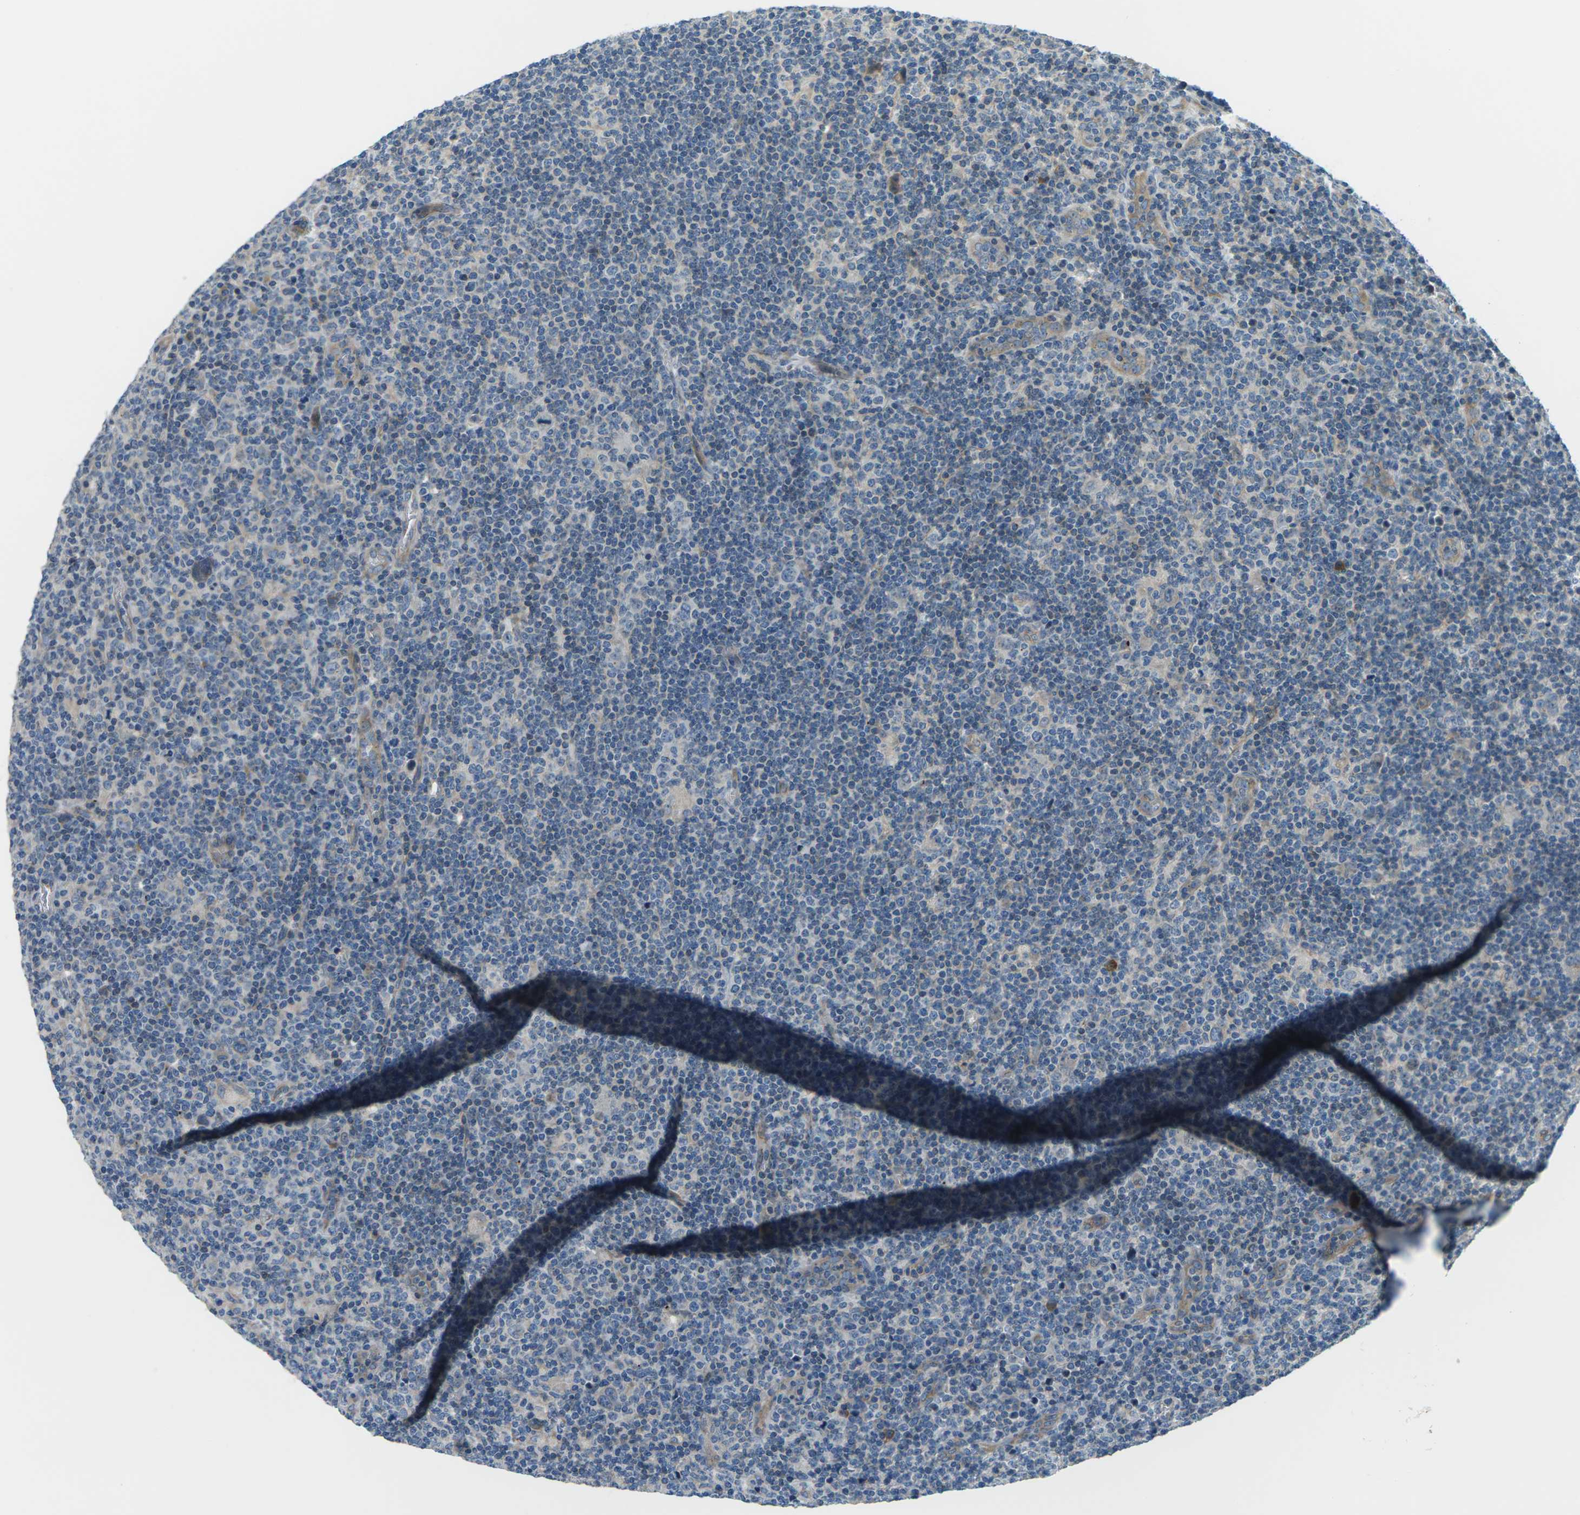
{"staining": {"intensity": "negative", "quantity": "none", "location": "none"}, "tissue": "lymphoma", "cell_type": "Tumor cells", "image_type": "cancer", "snomed": [{"axis": "morphology", "description": "Hodgkin's disease, NOS"}, {"axis": "topography", "description": "Lymph node"}], "caption": "IHC micrograph of neoplastic tissue: human Hodgkin's disease stained with DAB displays no significant protein expression in tumor cells. (IHC, brightfield microscopy, high magnification).", "gene": "SLC13A3", "patient": {"sex": "female", "age": 57}}